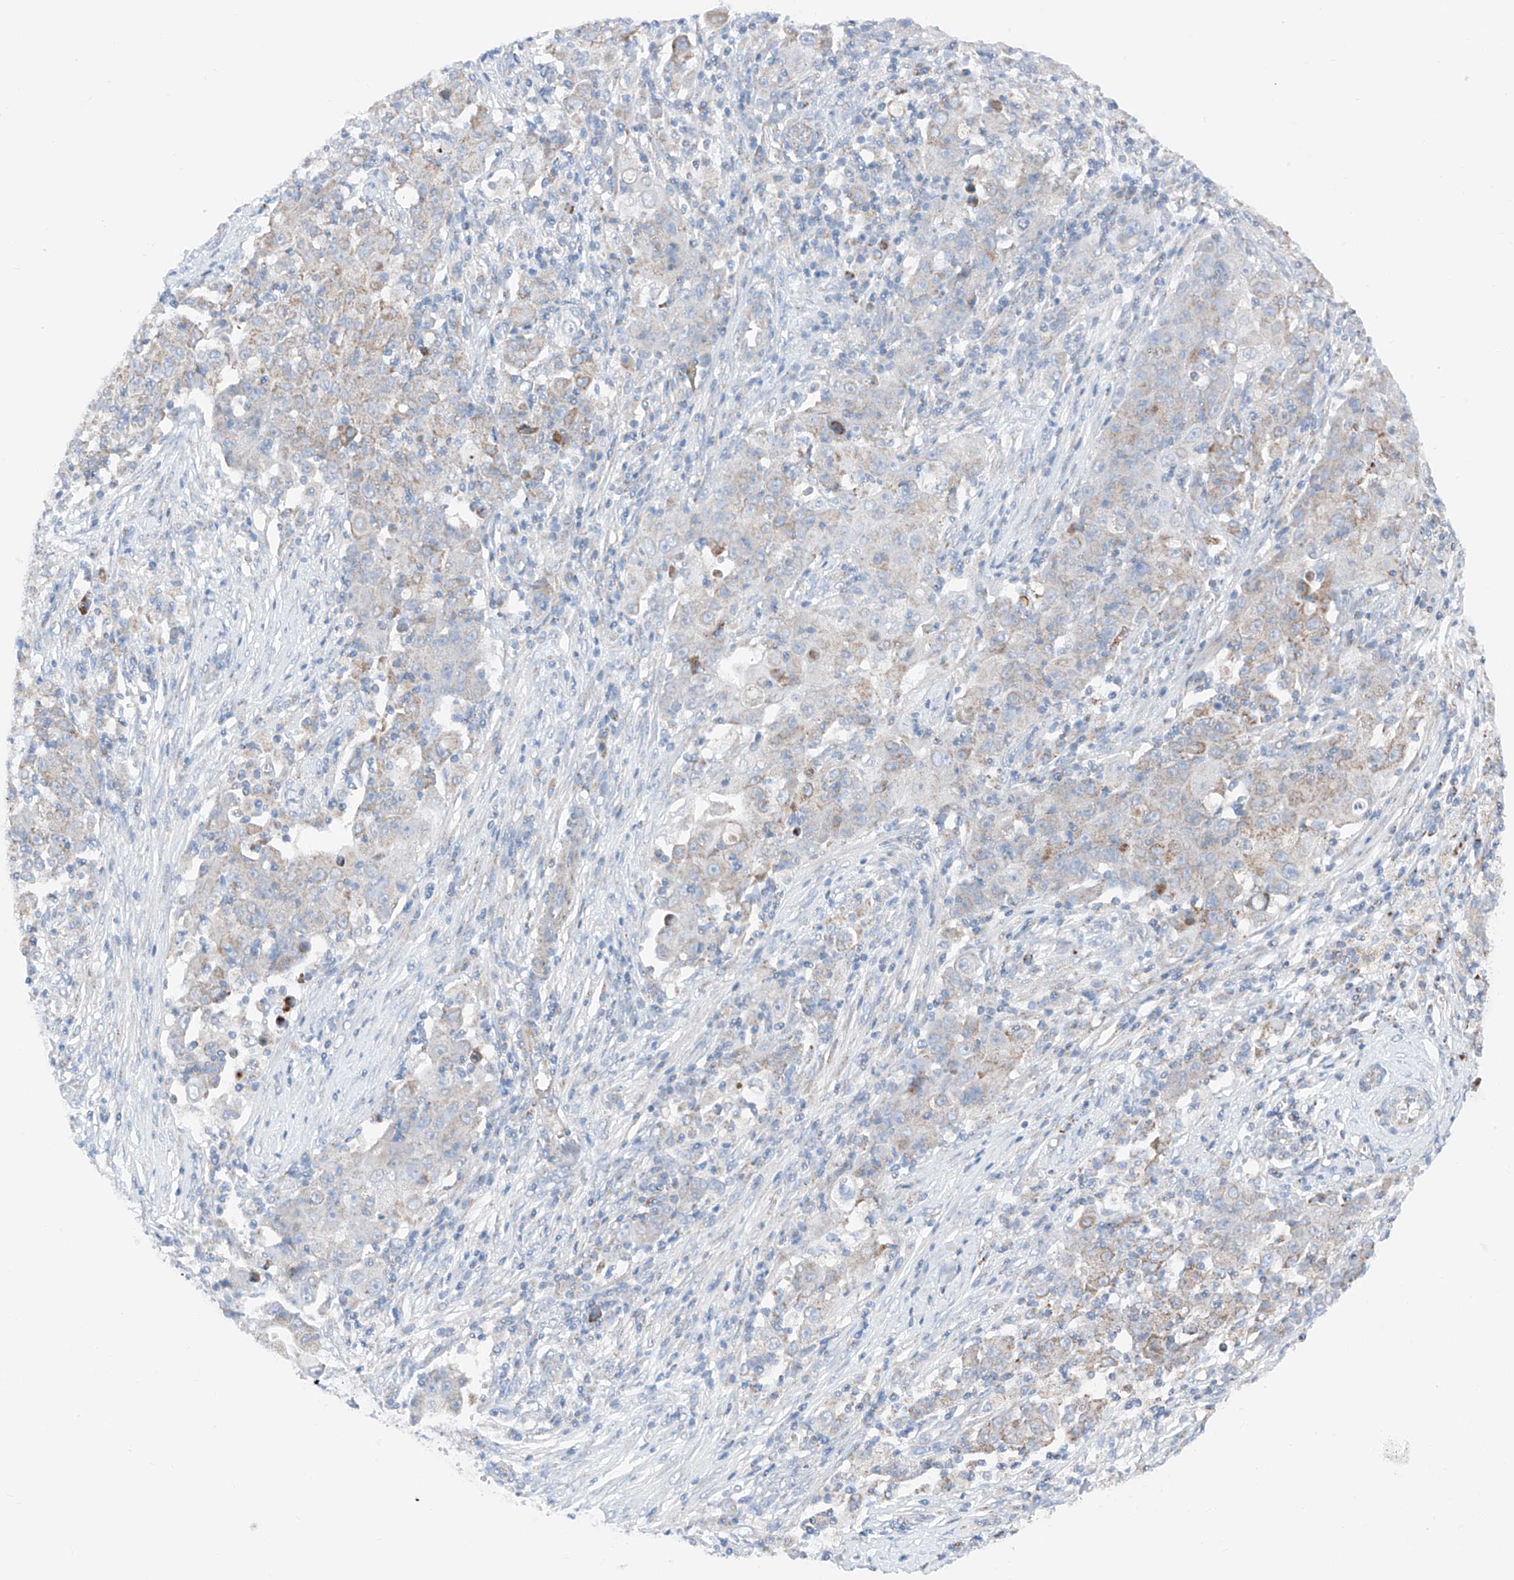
{"staining": {"intensity": "weak", "quantity": "<25%", "location": "cytoplasmic/membranous"}, "tissue": "ovarian cancer", "cell_type": "Tumor cells", "image_type": "cancer", "snomed": [{"axis": "morphology", "description": "Carcinoma, endometroid"}, {"axis": "topography", "description": "Ovary"}], "caption": "Immunohistochemical staining of human ovarian endometroid carcinoma shows no significant expression in tumor cells.", "gene": "MRAP", "patient": {"sex": "female", "age": 42}}